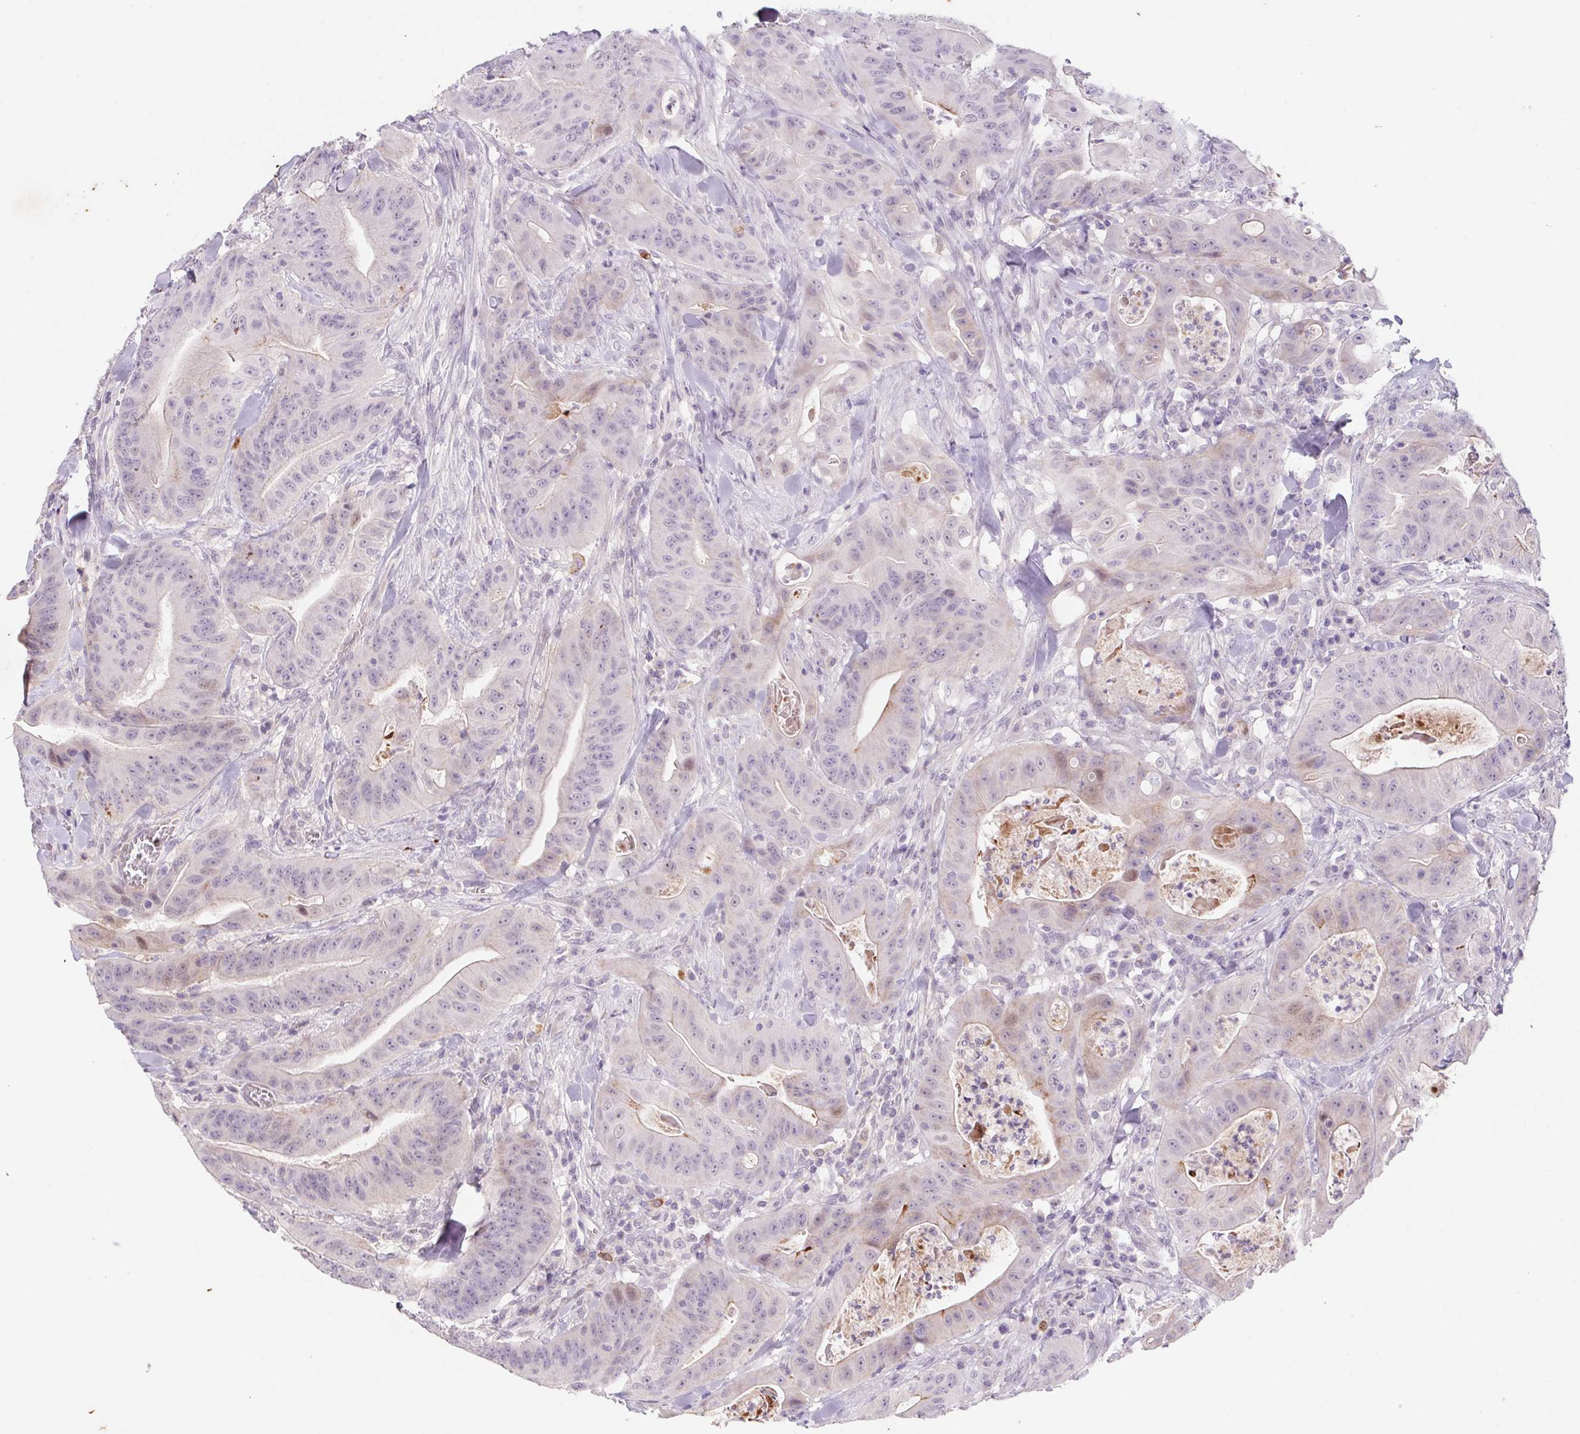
{"staining": {"intensity": "weak", "quantity": "<25%", "location": "nuclear"}, "tissue": "colorectal cancer", "cell_type": "Tumor cells", "image_type": "cancer", "snomed": [{"axis": "morphology", "description": "Adenocarcinoma, NOS"}, {"axis": "topography", "description": "Colon"}], "caption": "Adenocarcinoma (colorectal) stained for a protein using immunohistochemistry (IHC) shows no expression tumor cells.", "gene": "KRT1", "patient": {"sex": "male", "age": 33}}